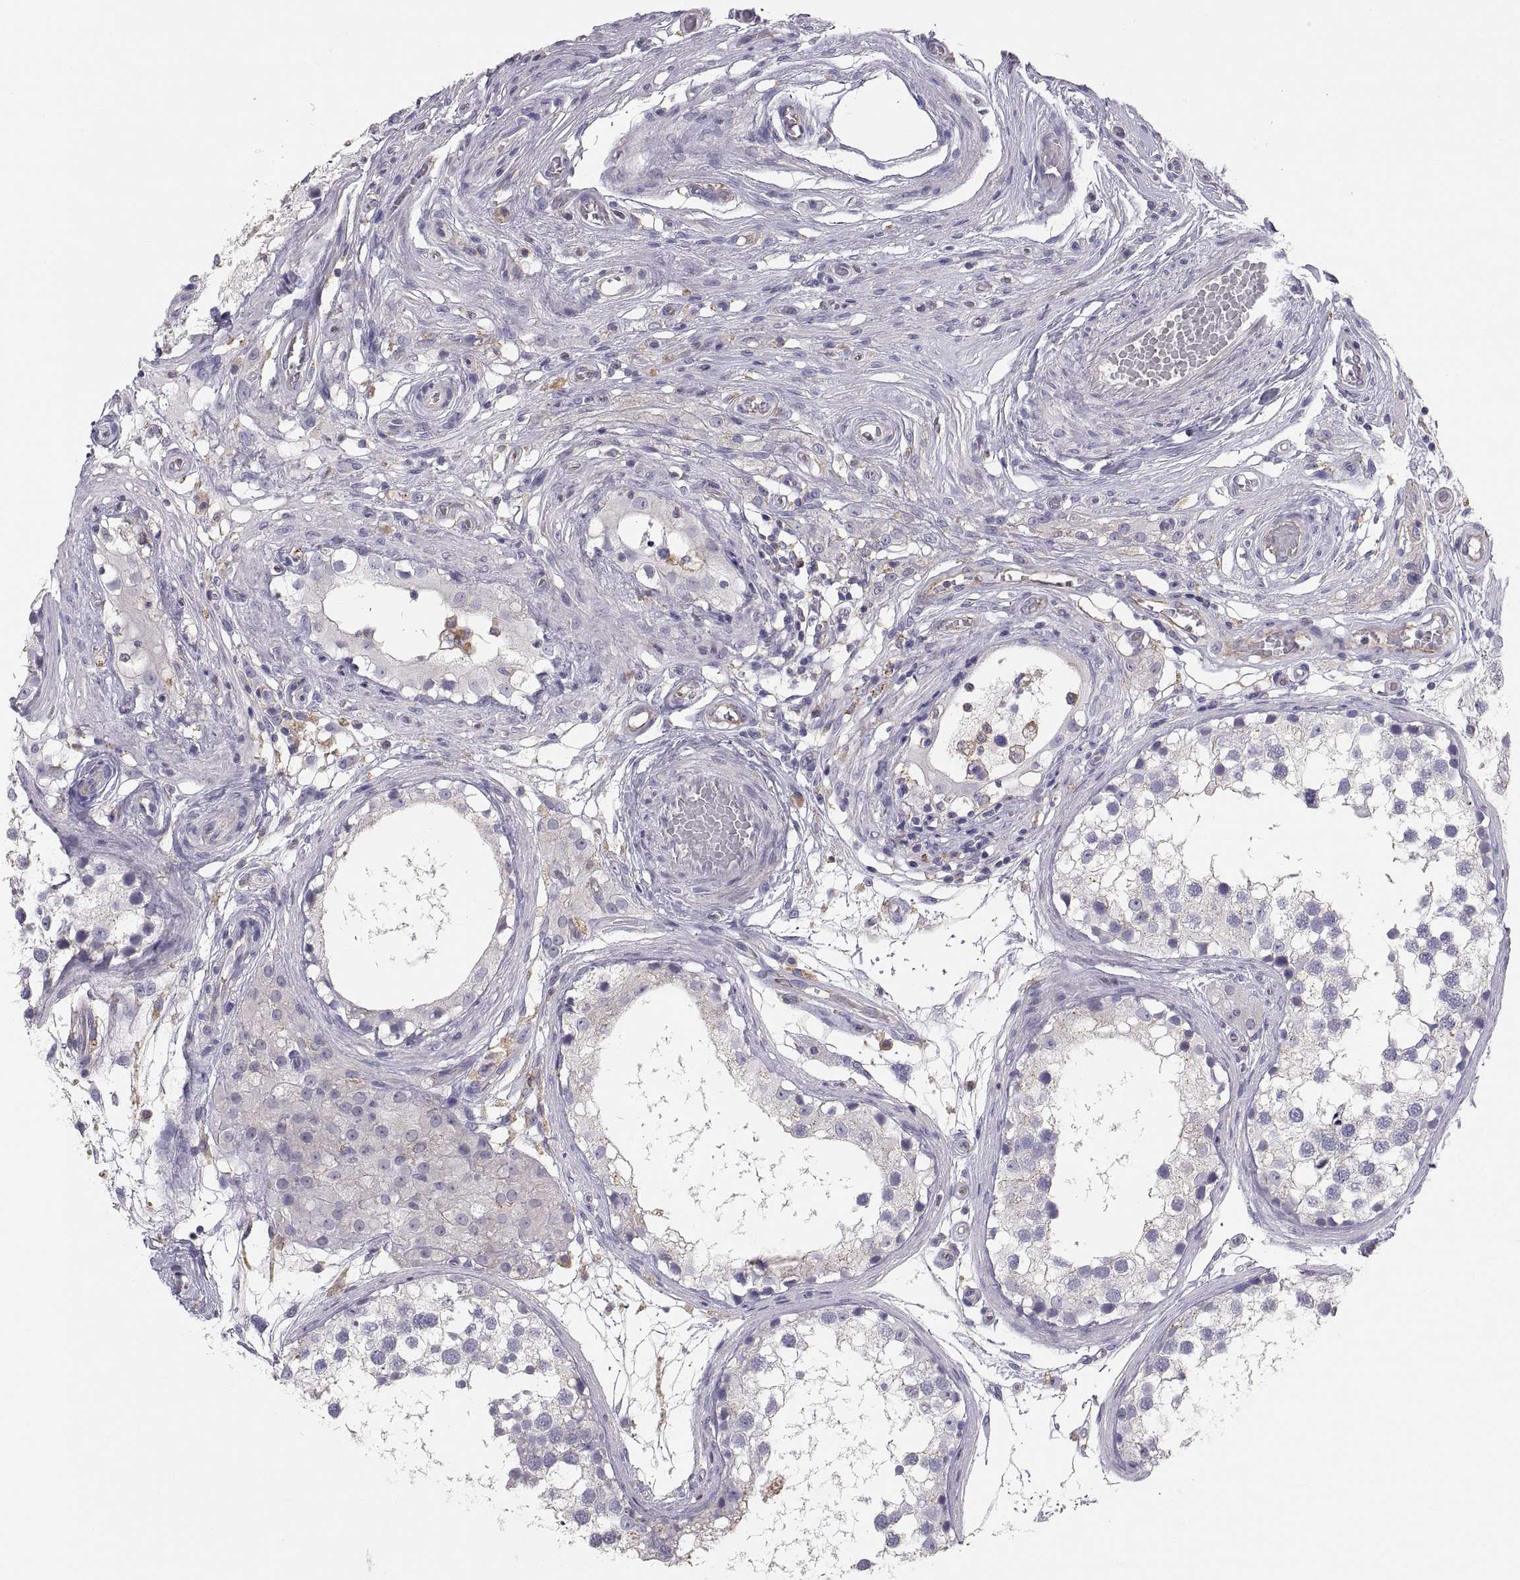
{"staining": {"intensity": "negative", "quantity": "none", "location": "none"}, "tissue": "testis", "cell_type": "Cells in seminiferous ducts", "image_type": "normal", "snomed": [{"axis": "morphology", "description": "Normal tissue, NOS"}, {"axis": "morphology", "description": "Seminoma, NOS"}, {"axis": "topography", "description": "Testis"}], "caption": "This is an immunohistochemistry (IHC) histopathology image of unremarkable testis. There is no positivity in cells in seminiferous ducts.", "gene": "RALB", "patient": {"sex": "male", "age": 65}}